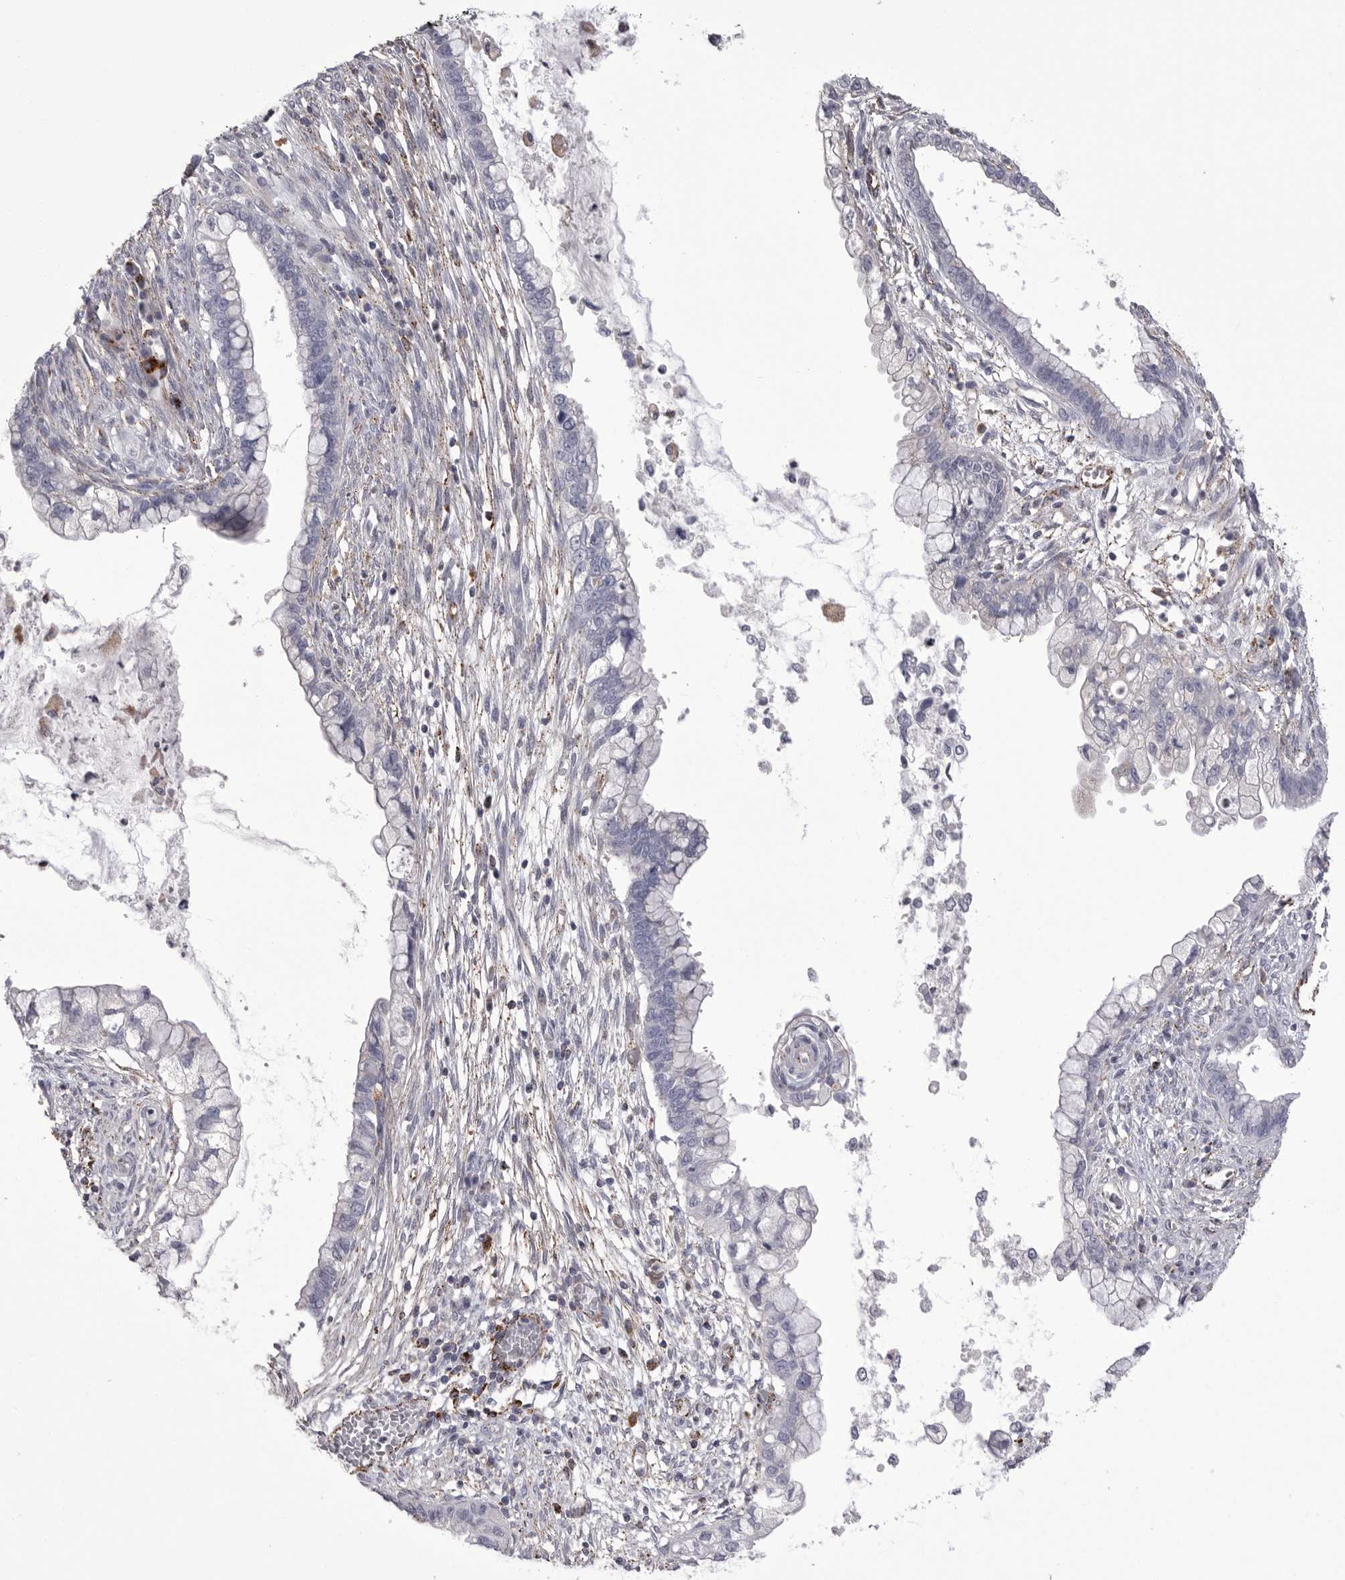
{"staining": {"intensity": "negative", "quantity": "none", "location": "none"}, "tissue": "cervical cancer", "cell_type": "Tumor cells", "image_type": "cancer", "snomed": [{"axis": "morphology", "description": "Adenocarcinoma, NOS"}, {"axis": "topography", "description": "Cervix"}], "caption": "DAB (3,3'-diaminobenzidine) immunohistochemical staining of cervical adenocarcinoma shows no significant staining in tumor cells.", "gene": "PSPN", "patient": {"sex": "female", "age": 44}}